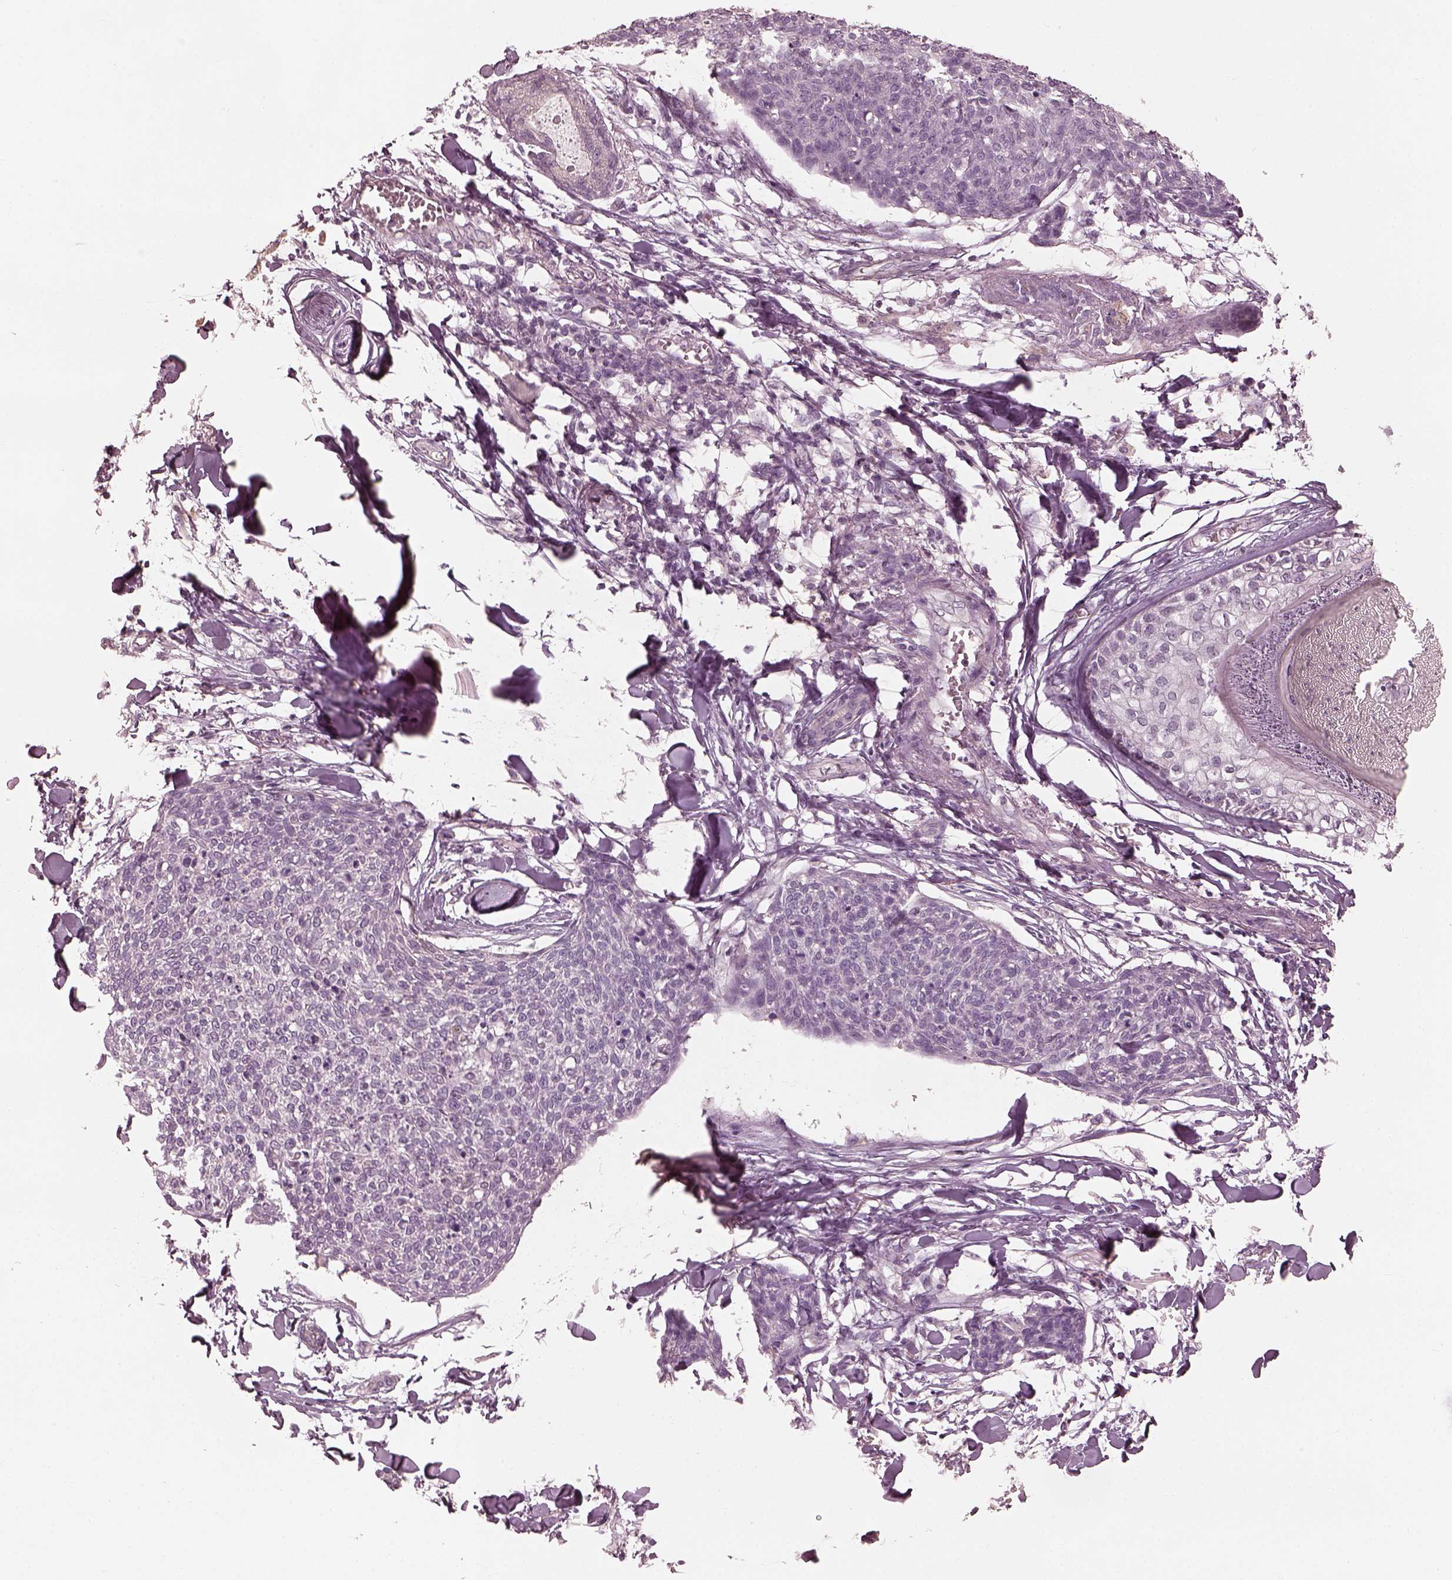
{"staining": {"intensity": "negative", "quantity": "none", "location": "none"}, "tissue": "skin cancer", "cell_type": "Tumor cells", "image_type": "cancer", "snomed": [{"axis": "morphology", "description": "Squamous cell carcinoma, NOS"}, {"axis": "topography", "description": "Skin"}, {"axis": "topography", "description": "Vulva"}], "caption": "Immunohistochemistry (IHC) micrograph of human skin cancer stained for a protein (brown), which exhibits no positivity in tumor cells.", "gene": "OPTC", "patient": {"sex": "female", "age": 75}}